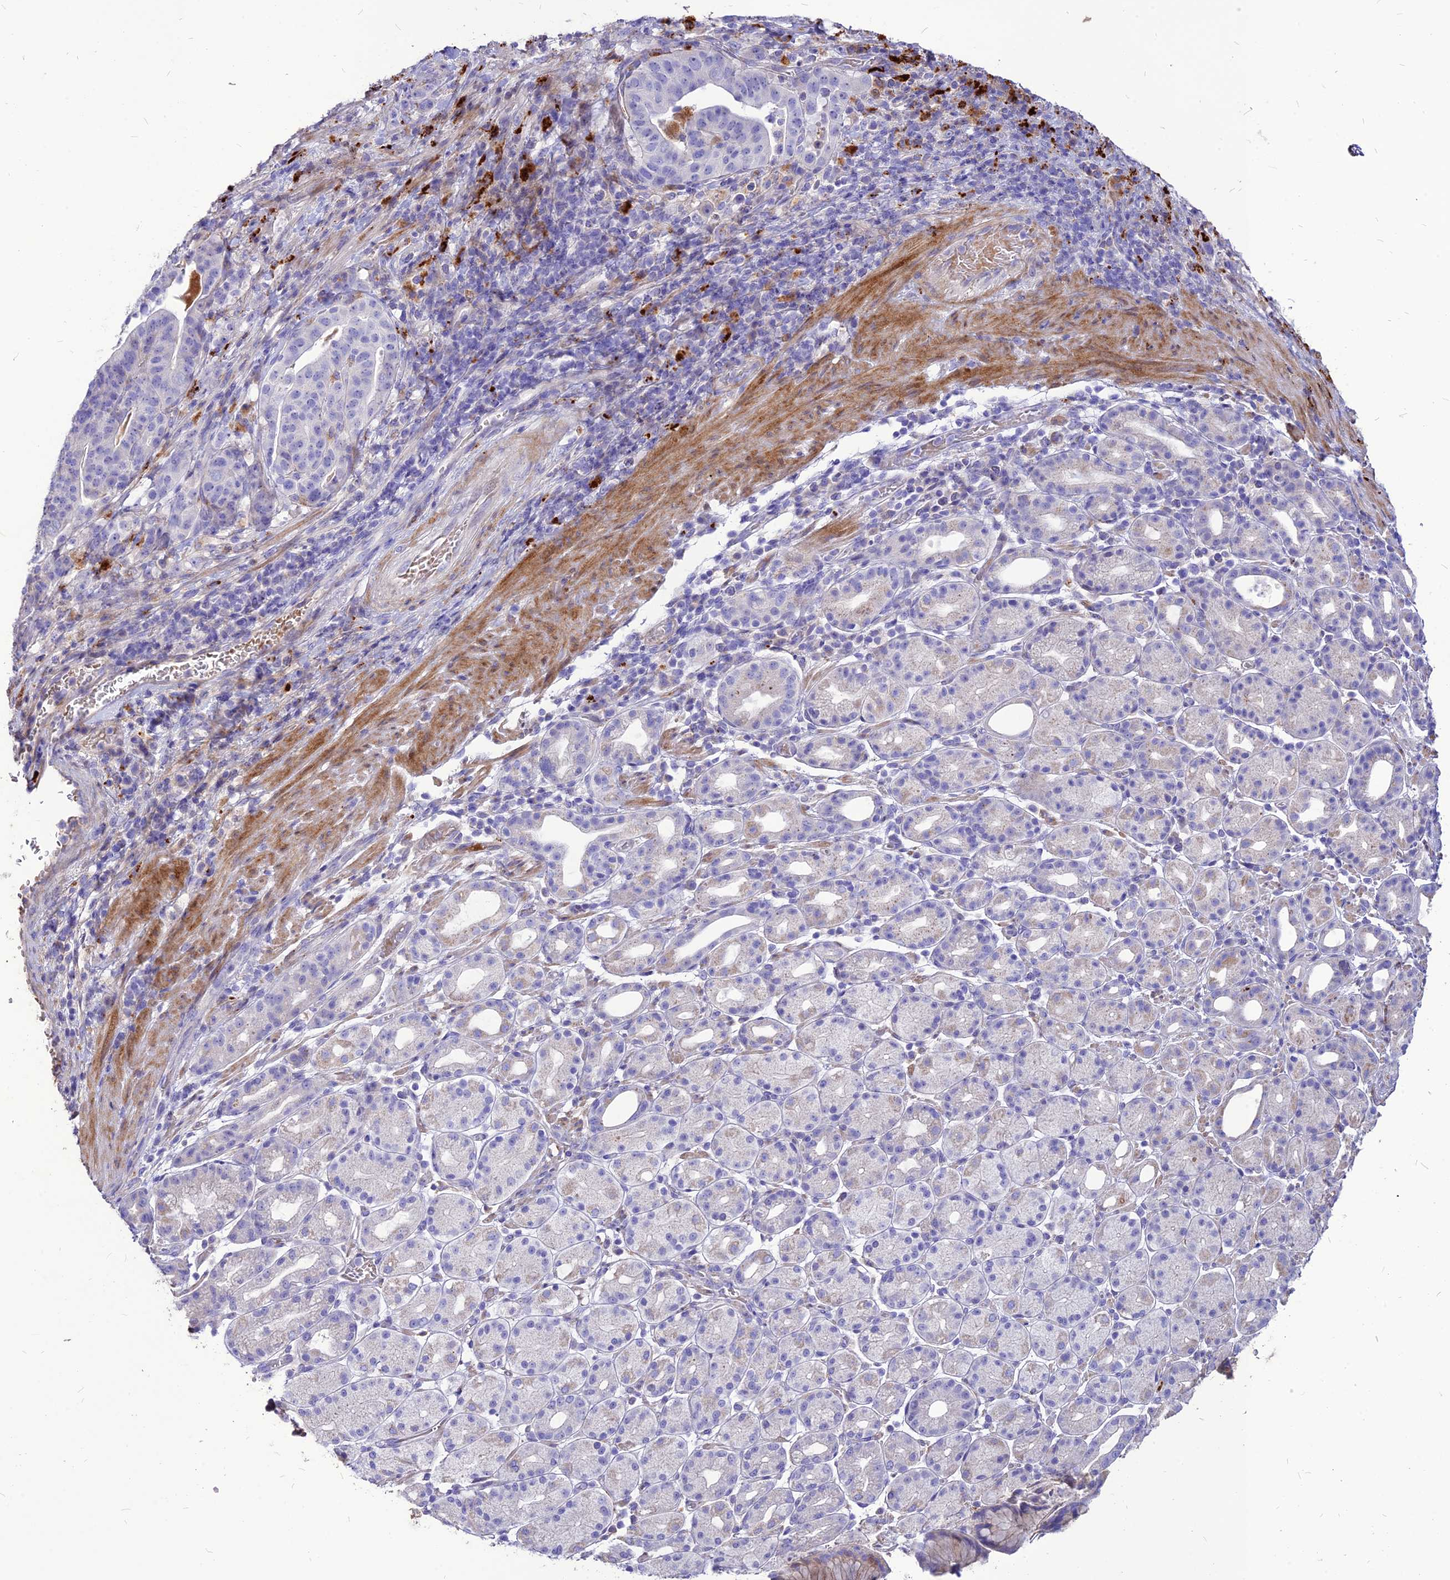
{"staining": {"intensity": "negative", "quantity": "none", "location": "none"}, "tissue": "stomach cancer", "cell_type": "Tumor cells", "image_type": "cancer", "snomed": [{"axis": "morphology", "description": "Adenocarcinoma, NOS"}, {"axis": "topography", "description": "Stomach"}], "caption": "Image shows no protein expression in tumor cells of stomach adenocarcinoma tissue.", "gene": "RIMOC1", "patient": {"sex": "male", "age": 48}}